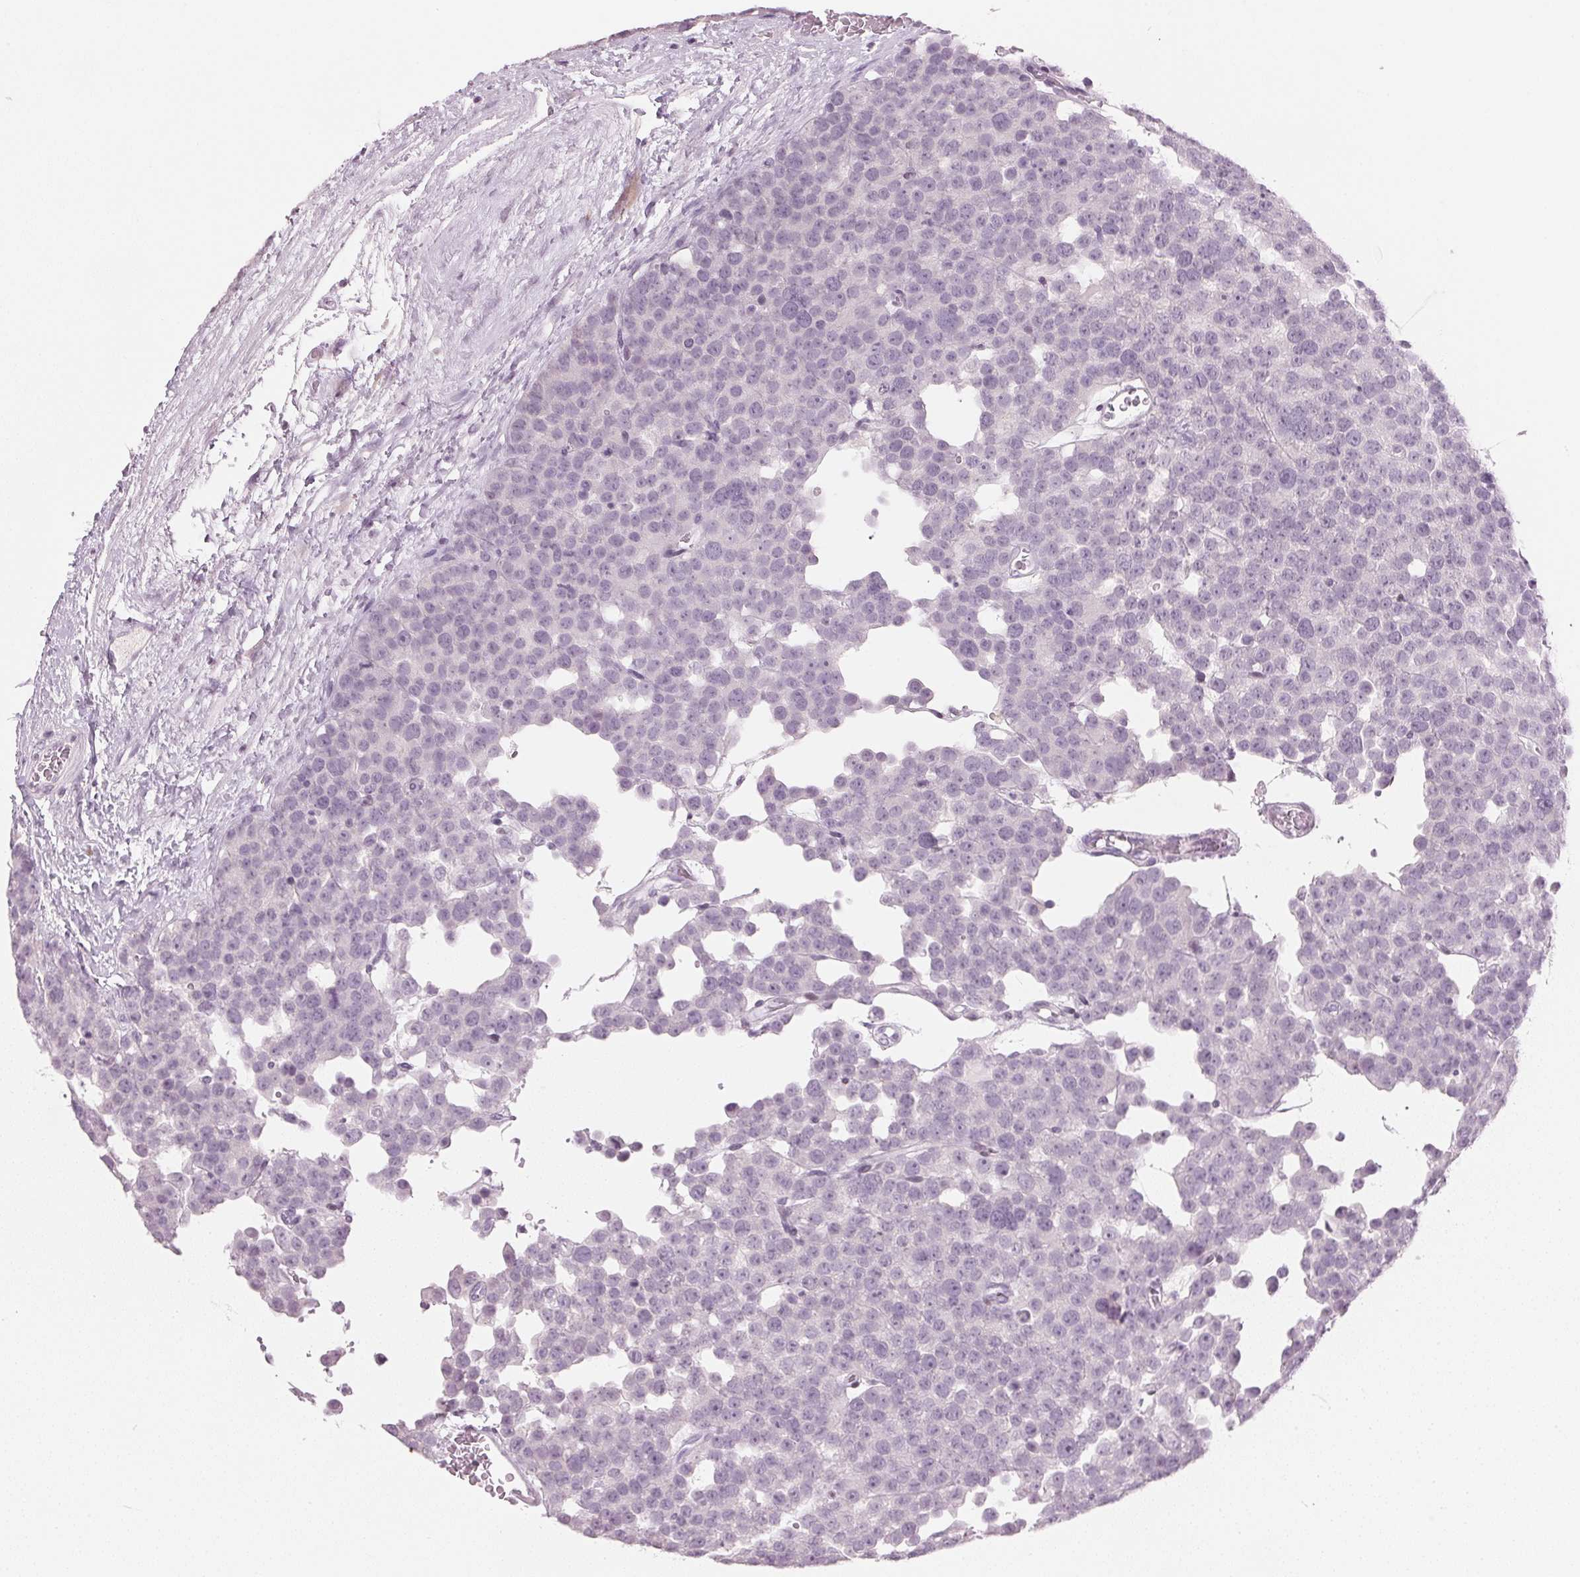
{"staining": {"intensity": "negative", "quantity": "none", "location": "none"}, "tissue": "testis cancer", "cell_type": "Tumor cells", "image_type": "cancer", "snomed": [{"axis": "morphology", "description": "Seminoma, NOS"}, {"axis": "topography", "description": "Testis"}], "caption": "DAB immunohistochemical staining of testis seminoma shows no significant expression in tumor cells.", "gene": "SFRP4", "patient": {"sex": "male", "age": 71}}